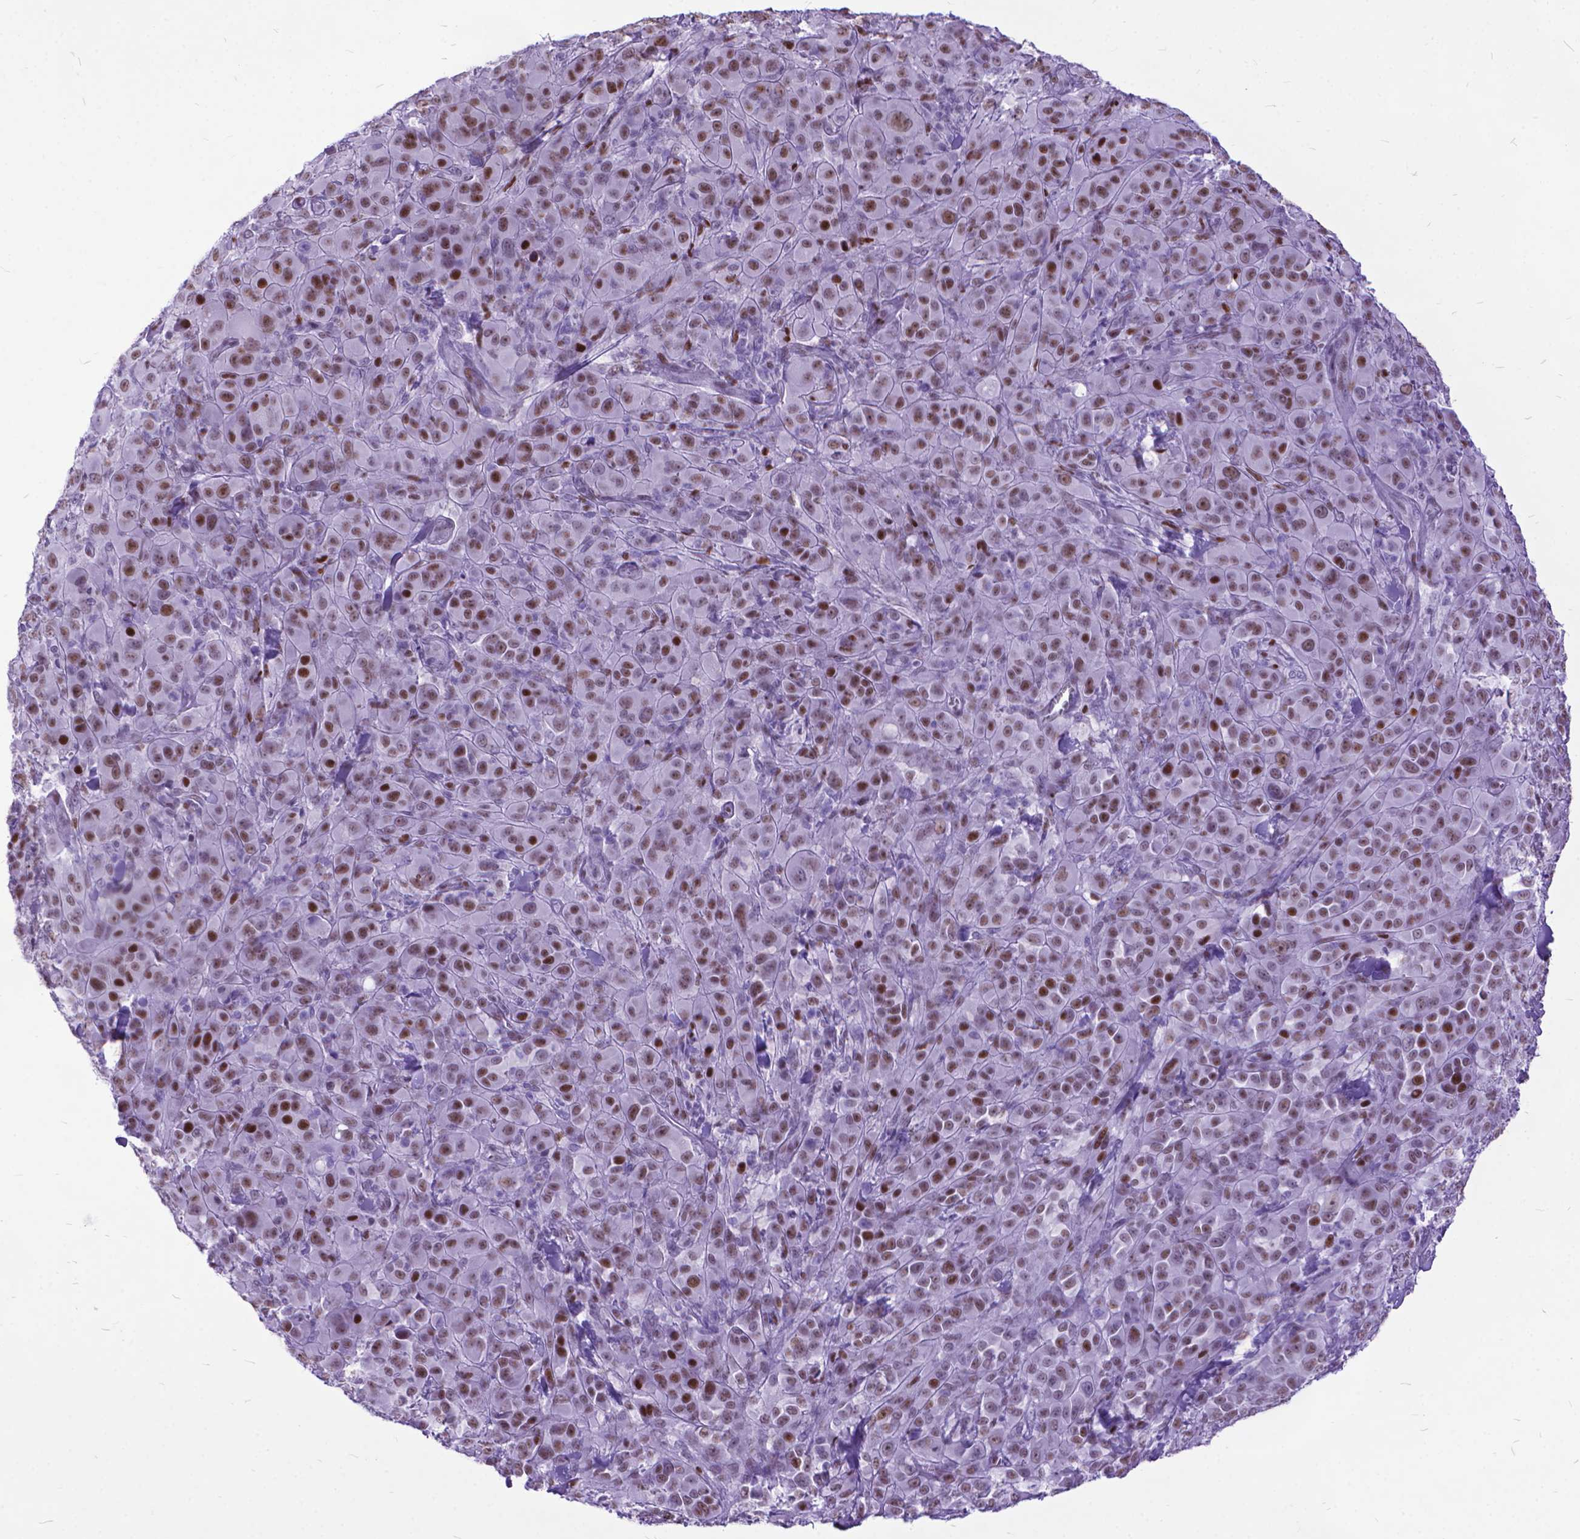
{"staining": {"intensity": "moderate", "quantity": ">75%", "location": "nuclear"}, "tissue": "melanoma", "cell_type": "Tumor cells", "image_type": "cancer", "snomed": [{"axis": "morphology", "description": "Malignant melanoma, NOS"}, {"axis": "topography", "description": "Skin"}], "caption": "An image of human malignant melanoma stained for a protein reveals moderate nuclear brown staining in tumor cells.", "gene": "POLE4", "patient": {"sex": "female", "age": 87}}